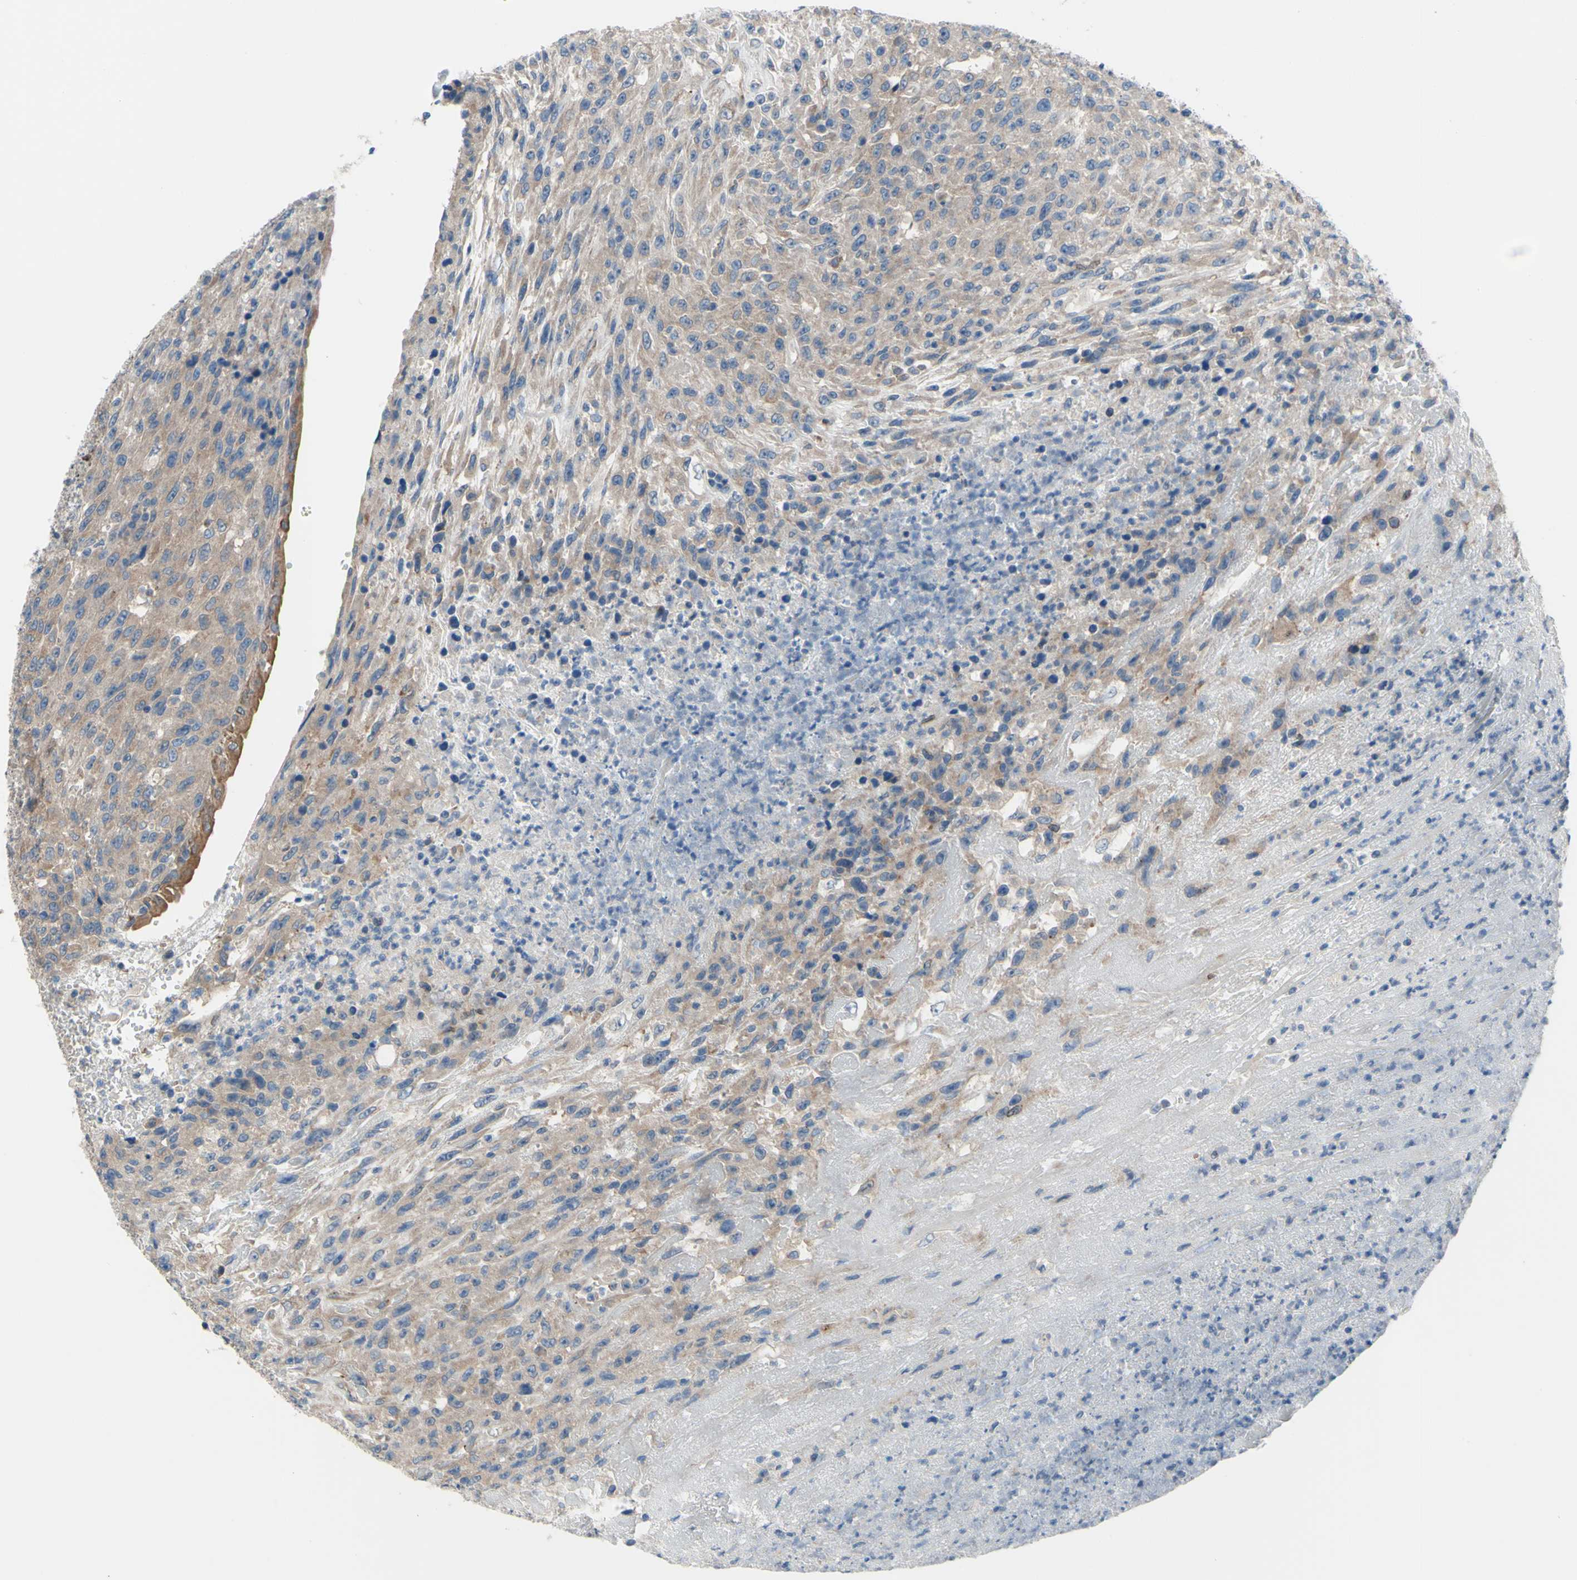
{"staining": {"intensity": "moderate", "quantity": ">75%", "location": "cytoplasmic/membranous"}, "tissue": "urothelial cancer", "cell_type": "Tumor cells", "image_type": "cancer", "snomed": [{"axis": "morphology", "description": "Urothelial carcinoma, High grade"}, {"axis": "topography", "description": "Urinary bladder"}], "caption": "The immunohistochemical stain highlights moderate cytoplasmic/membranous positivity in tumor cells of urothelial carcinoma (high-grade) tissue. Immunohistochemistry stains the protein of interest in brown and the nuclei are stained blue.", "gene": "GRAMD2B", "patient": {"sex": "male", "age": 66}}